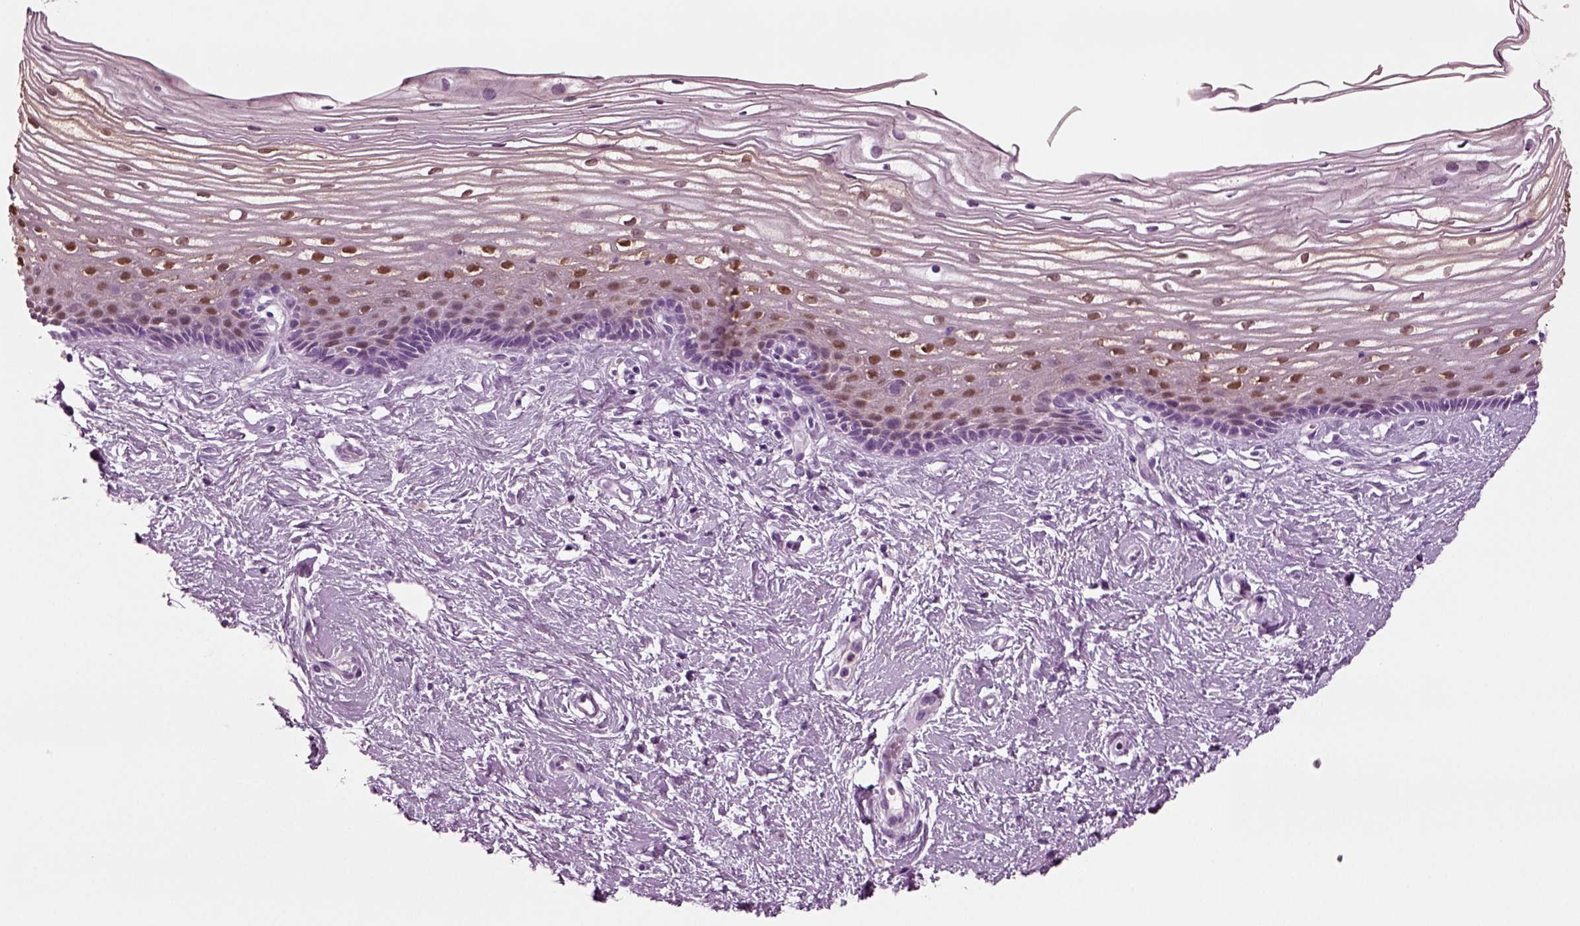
{"staining": {"intensity": "negative", "quantity": "none", "location": "none"}, "tissue": "cervix", "cell_type": "Glandular cells", "image_type": "normal", "snomed": [{"axis": "morphology", "description": "Normal tissue, NOS"}, {"axis": "topography", "description": "Cervix"}], "caption": "Immunohistochemistry (IHC) photomicrograph of normal human cervix stained for a protein (brown), which demonstrates no expression in glandular cells. The staining is performed using DAB brown chromogen with nuclei counter-stained in using hematoxylin.", "gene": "CRABP1", "patient": {"sex": "female", "age": 40}}